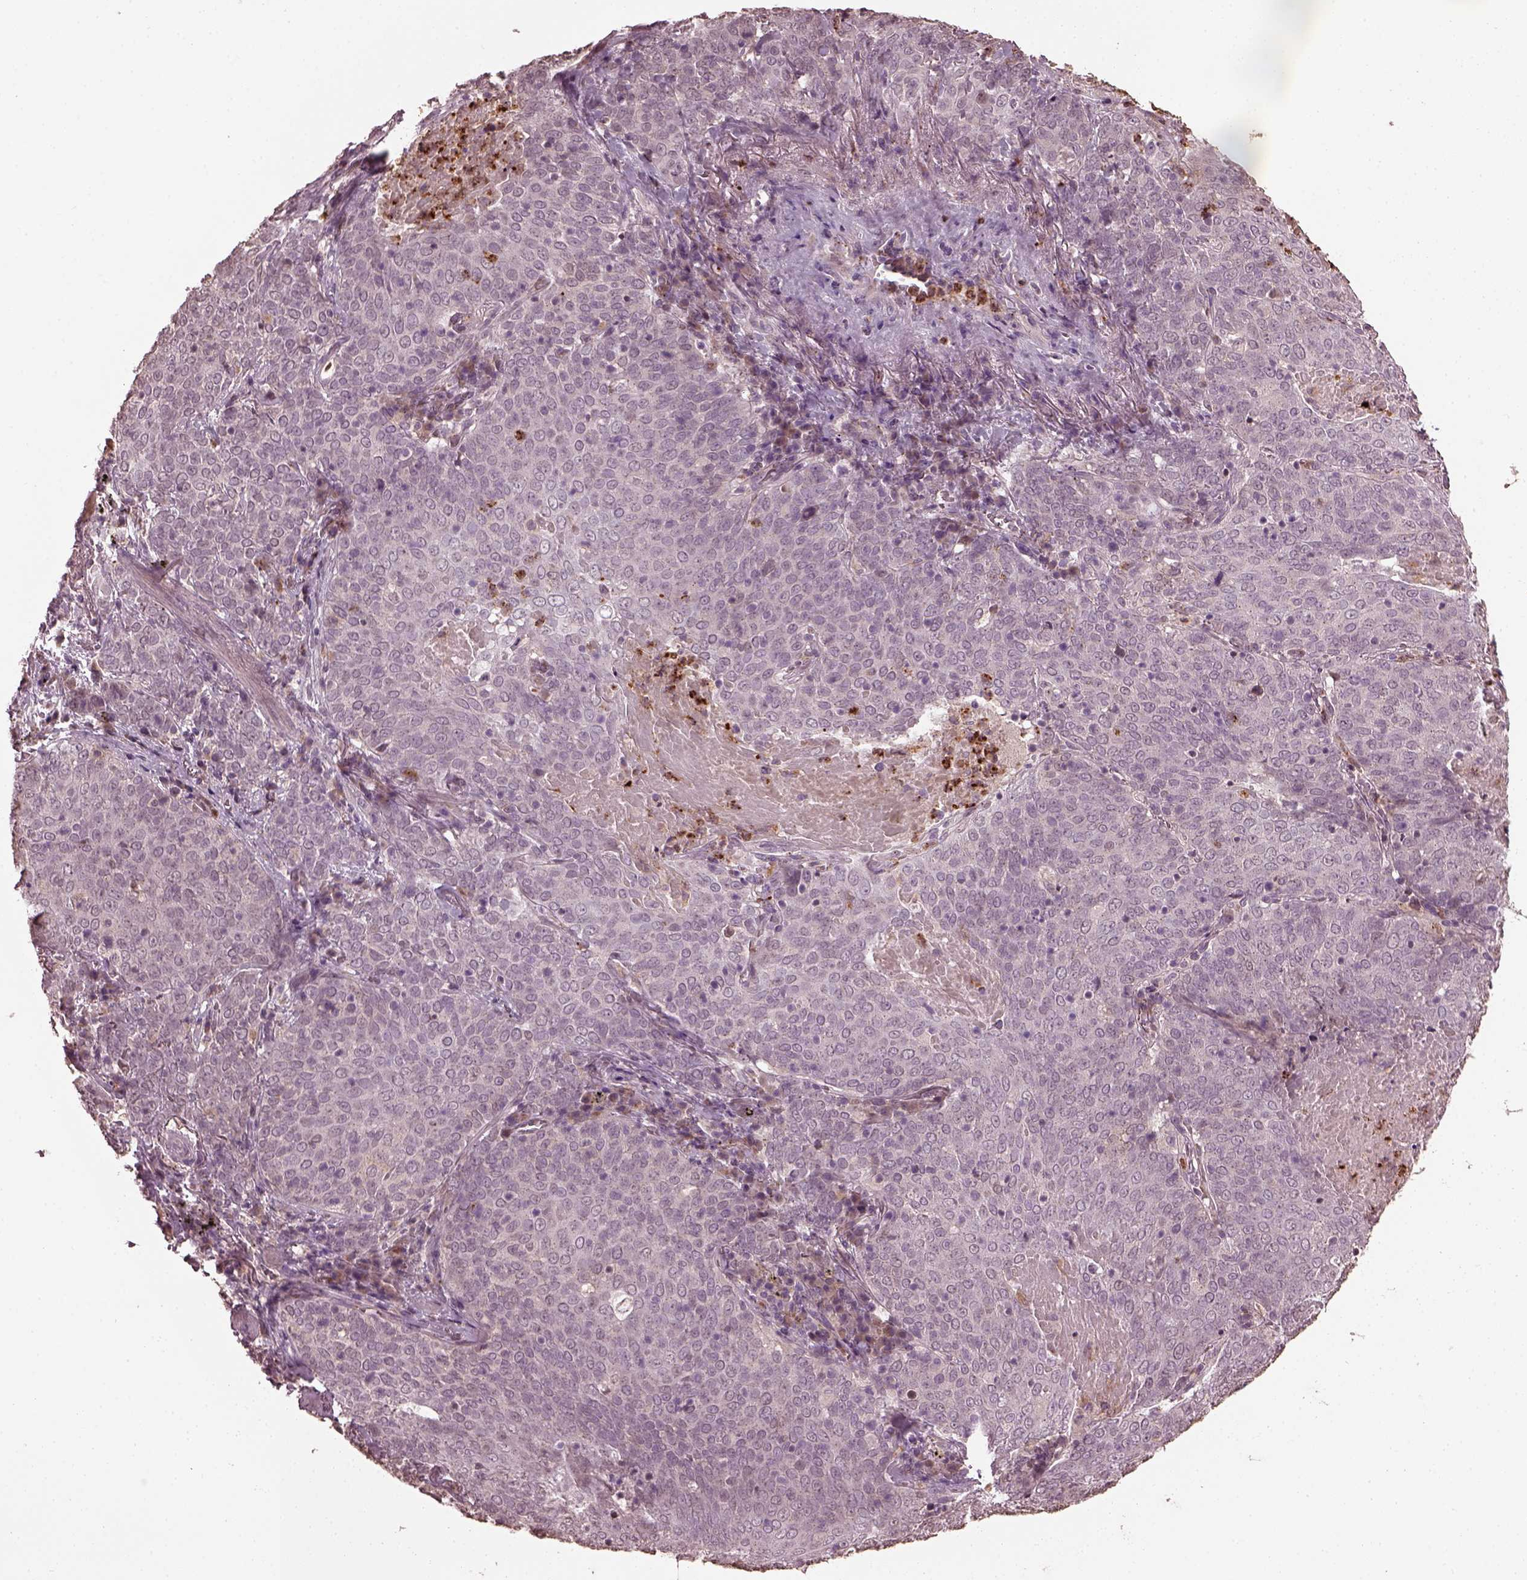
{"staining": {"intensity": "negative", "quantity": "none", "location": "none"}, "tissue": "lung cancer", "cell_type": "Tumor cells", "image_type": "cancer", "snomed": [{"axis": "morphology", "description": "Squamous cell carcinoma, NOS"}, {"axis": "topography", "description": "Lung"}], "caption": "Immunohistochemistry photomicrograph of human squamous cell carcinoma (lung) stained for a protein (brown), which shows no expression in tumor cells.", "gene": "RUFY3", "patient": {"sex": "male", "age": 82}}